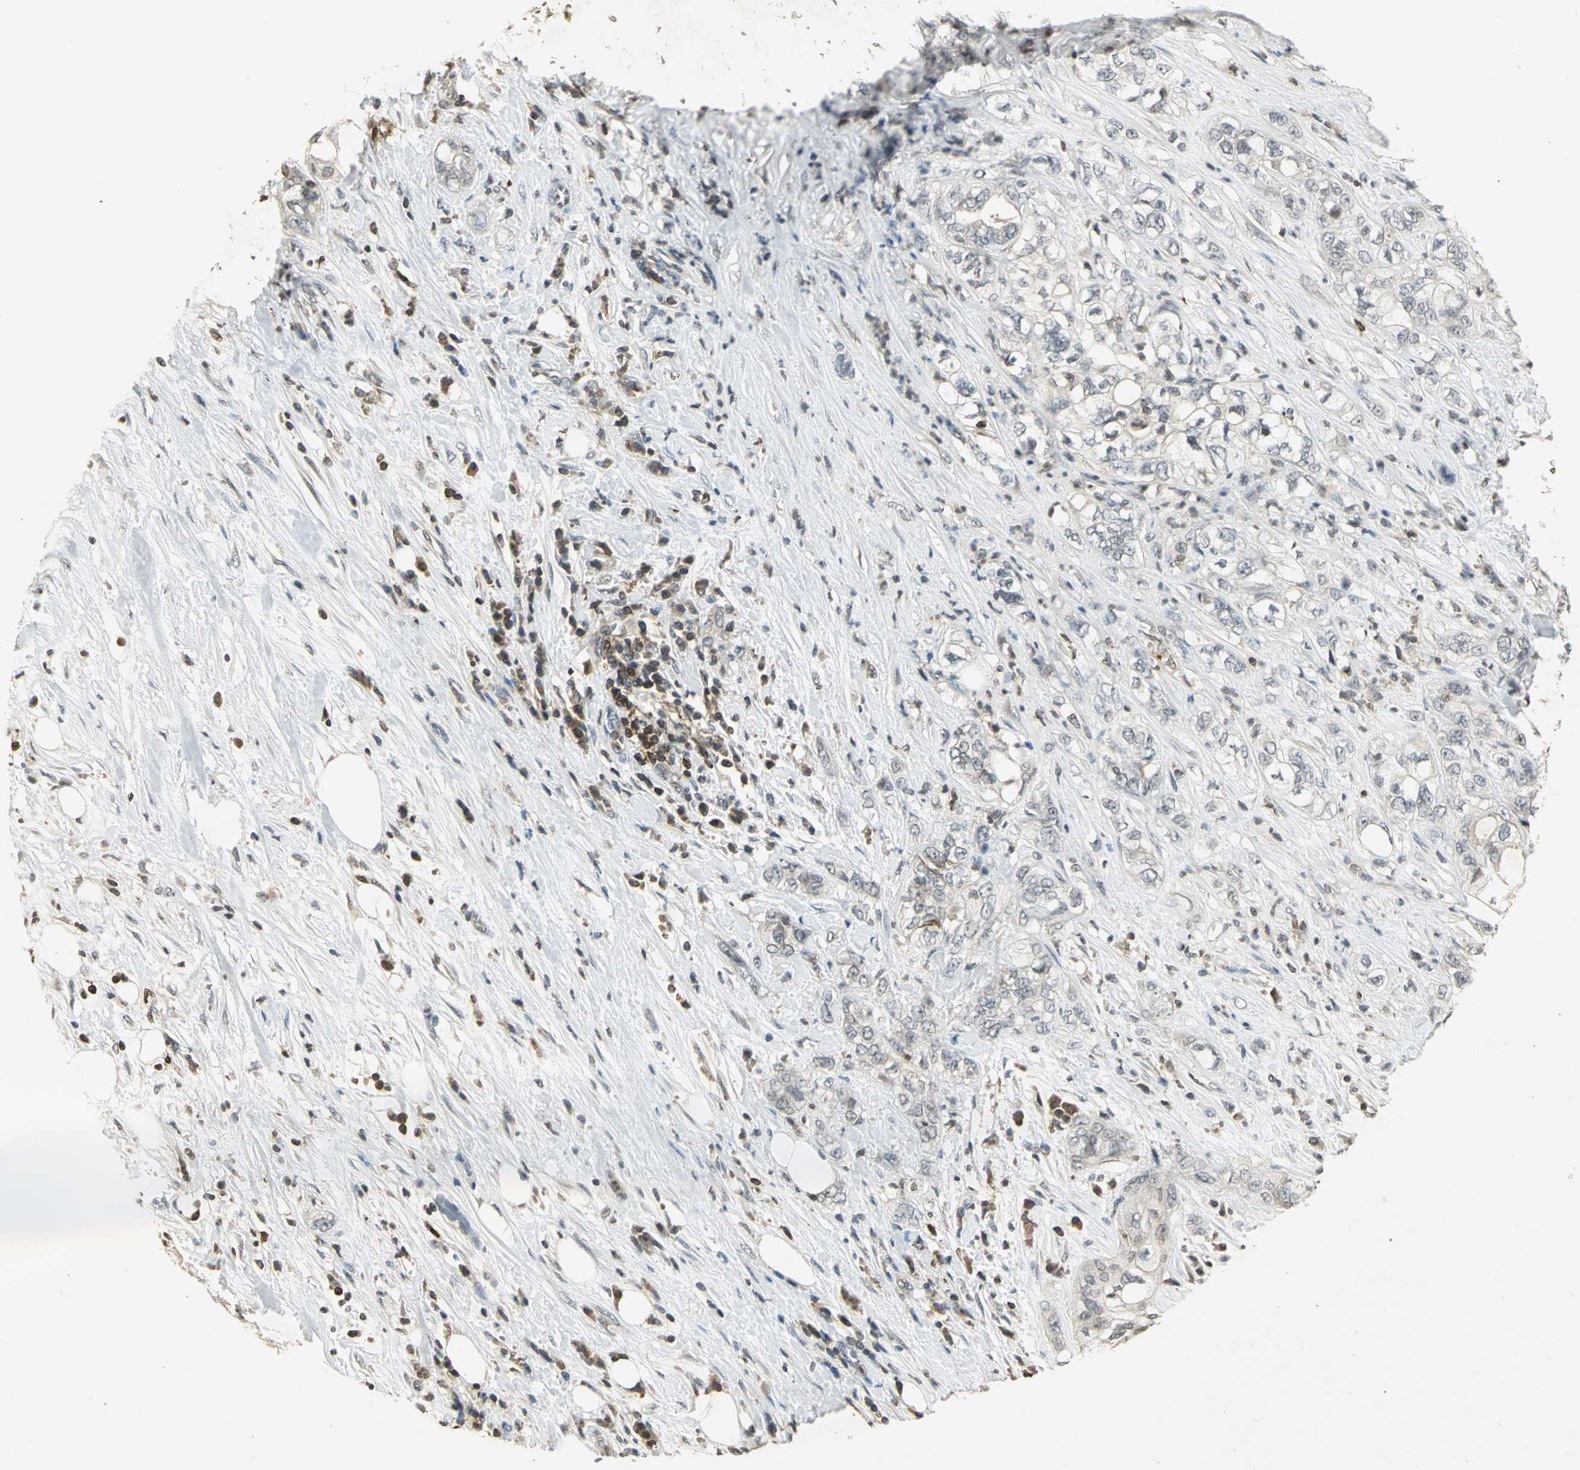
{"staining": {"intensity": "negative", "quantity": "none", "location": "none"}, "tissue": "pancreatic cancer", "cell_type": "Tumor cells", "image_type": "cancer", "snomed": [{"axis": "morphology", "description": "Adenocarcinoma, NOS"}, {"axis": "topography", "description": "Pancreas"}], "caption": "High magnification brightfield microscopy of pancreatic cancer (adenocarcinoma) stained with DAB (brown) and counterstained with hematoxylin (blue): tumor cells show no significant staining. Nuclei are stained in blue.", "gene": "IL16", "patient": {"sex": "male", "age": 70}}